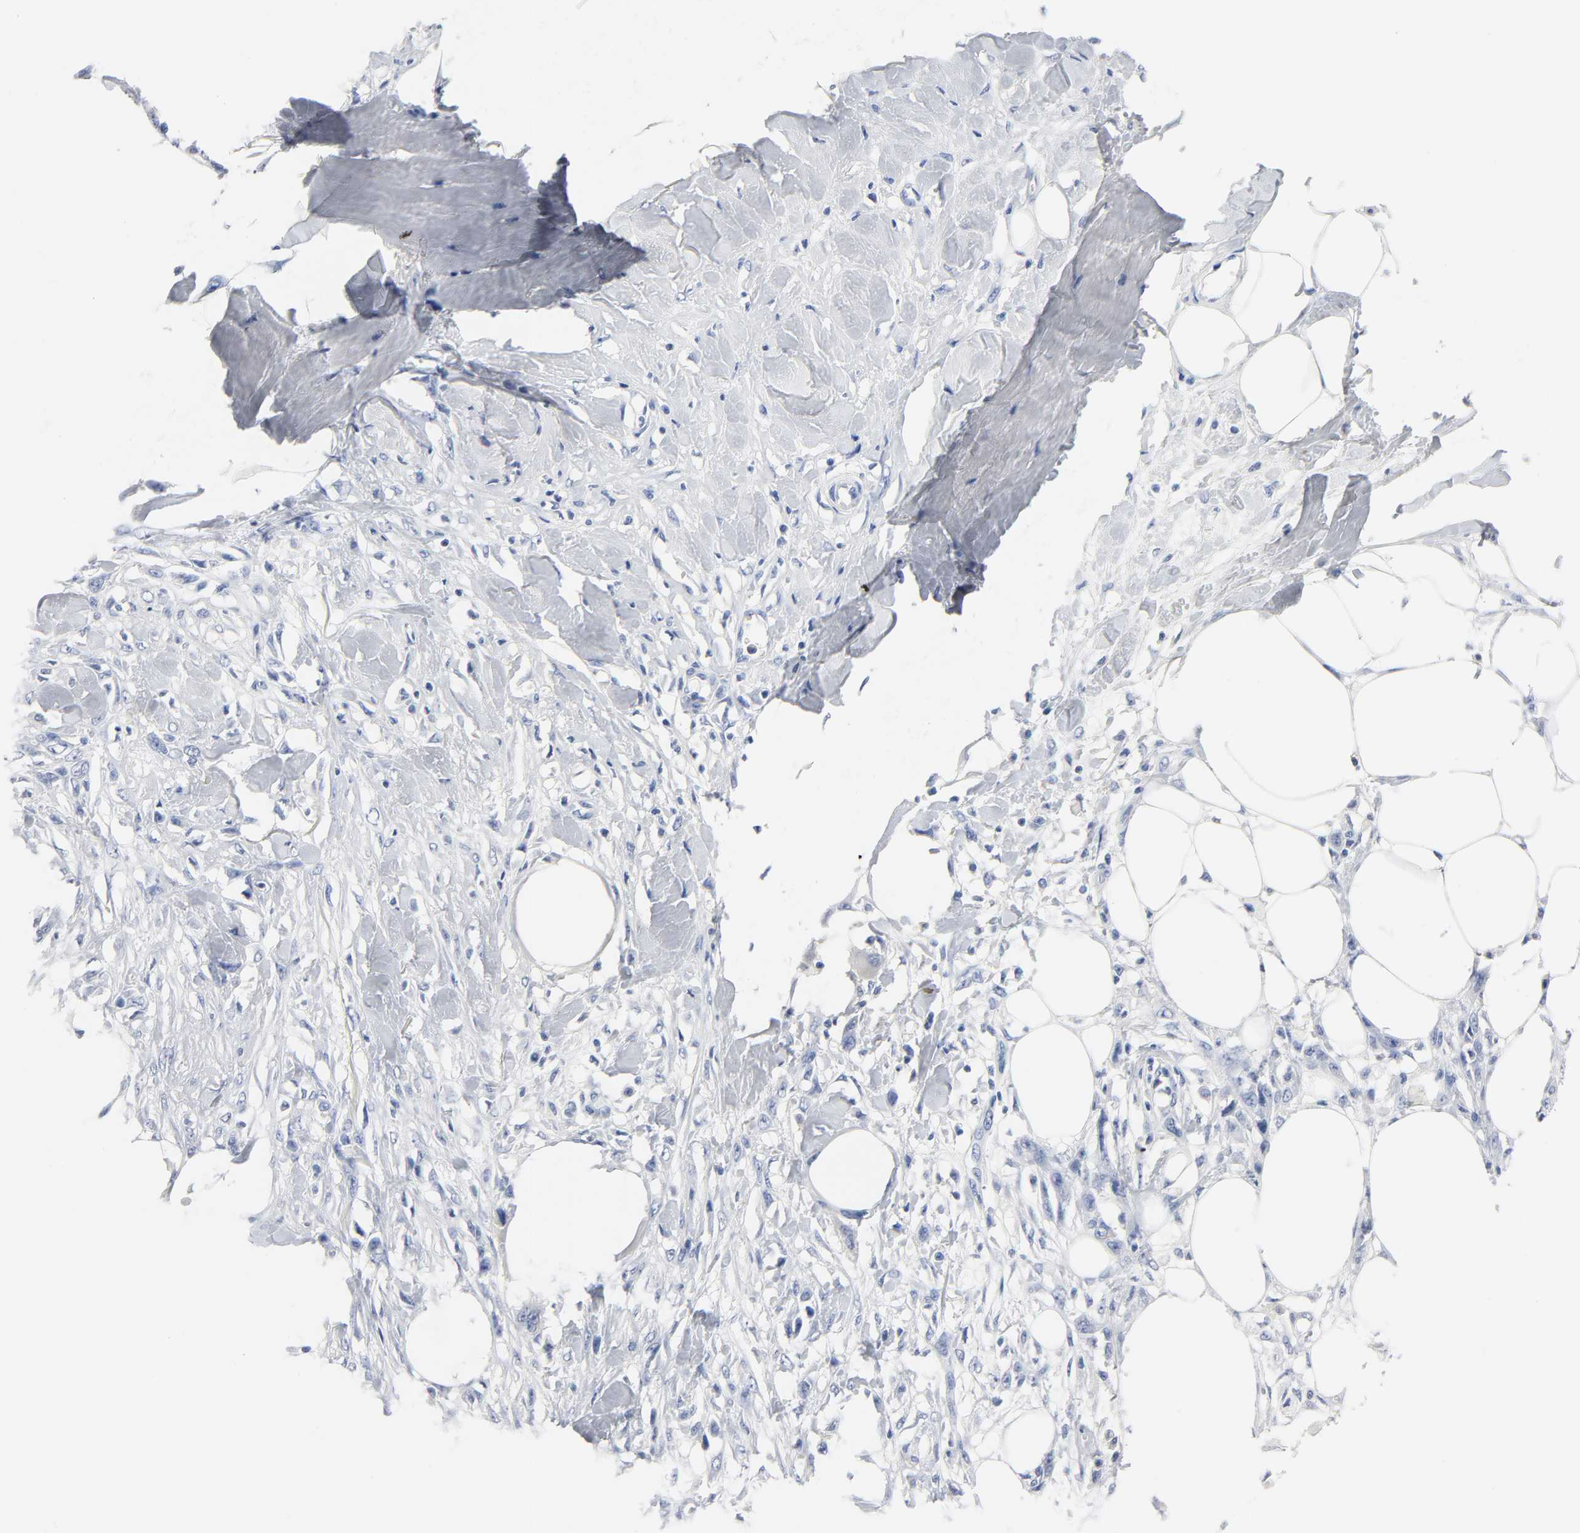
{"staining": {"intensity": "negative", "quantity": "none", "location": "none"}, "tissue": "skin cancer", "cell_type": "Tumor cells", "image_type": "cancer", "snomed": [{"axis": "morphology", "description": "Normal tissue, NOS"}, {"axis": "morphology", "description": "Squamous cell carcinoma, NOS"}, {"axis": "topography", "description": "Skin"}], "caption": "This is an immunohistochemistry image of human skin cancer (squamous cell carcinoma). There is no expression in tumor cells.", "gene": "ACP3", "patient": {"sex": "female", "age": 59}}